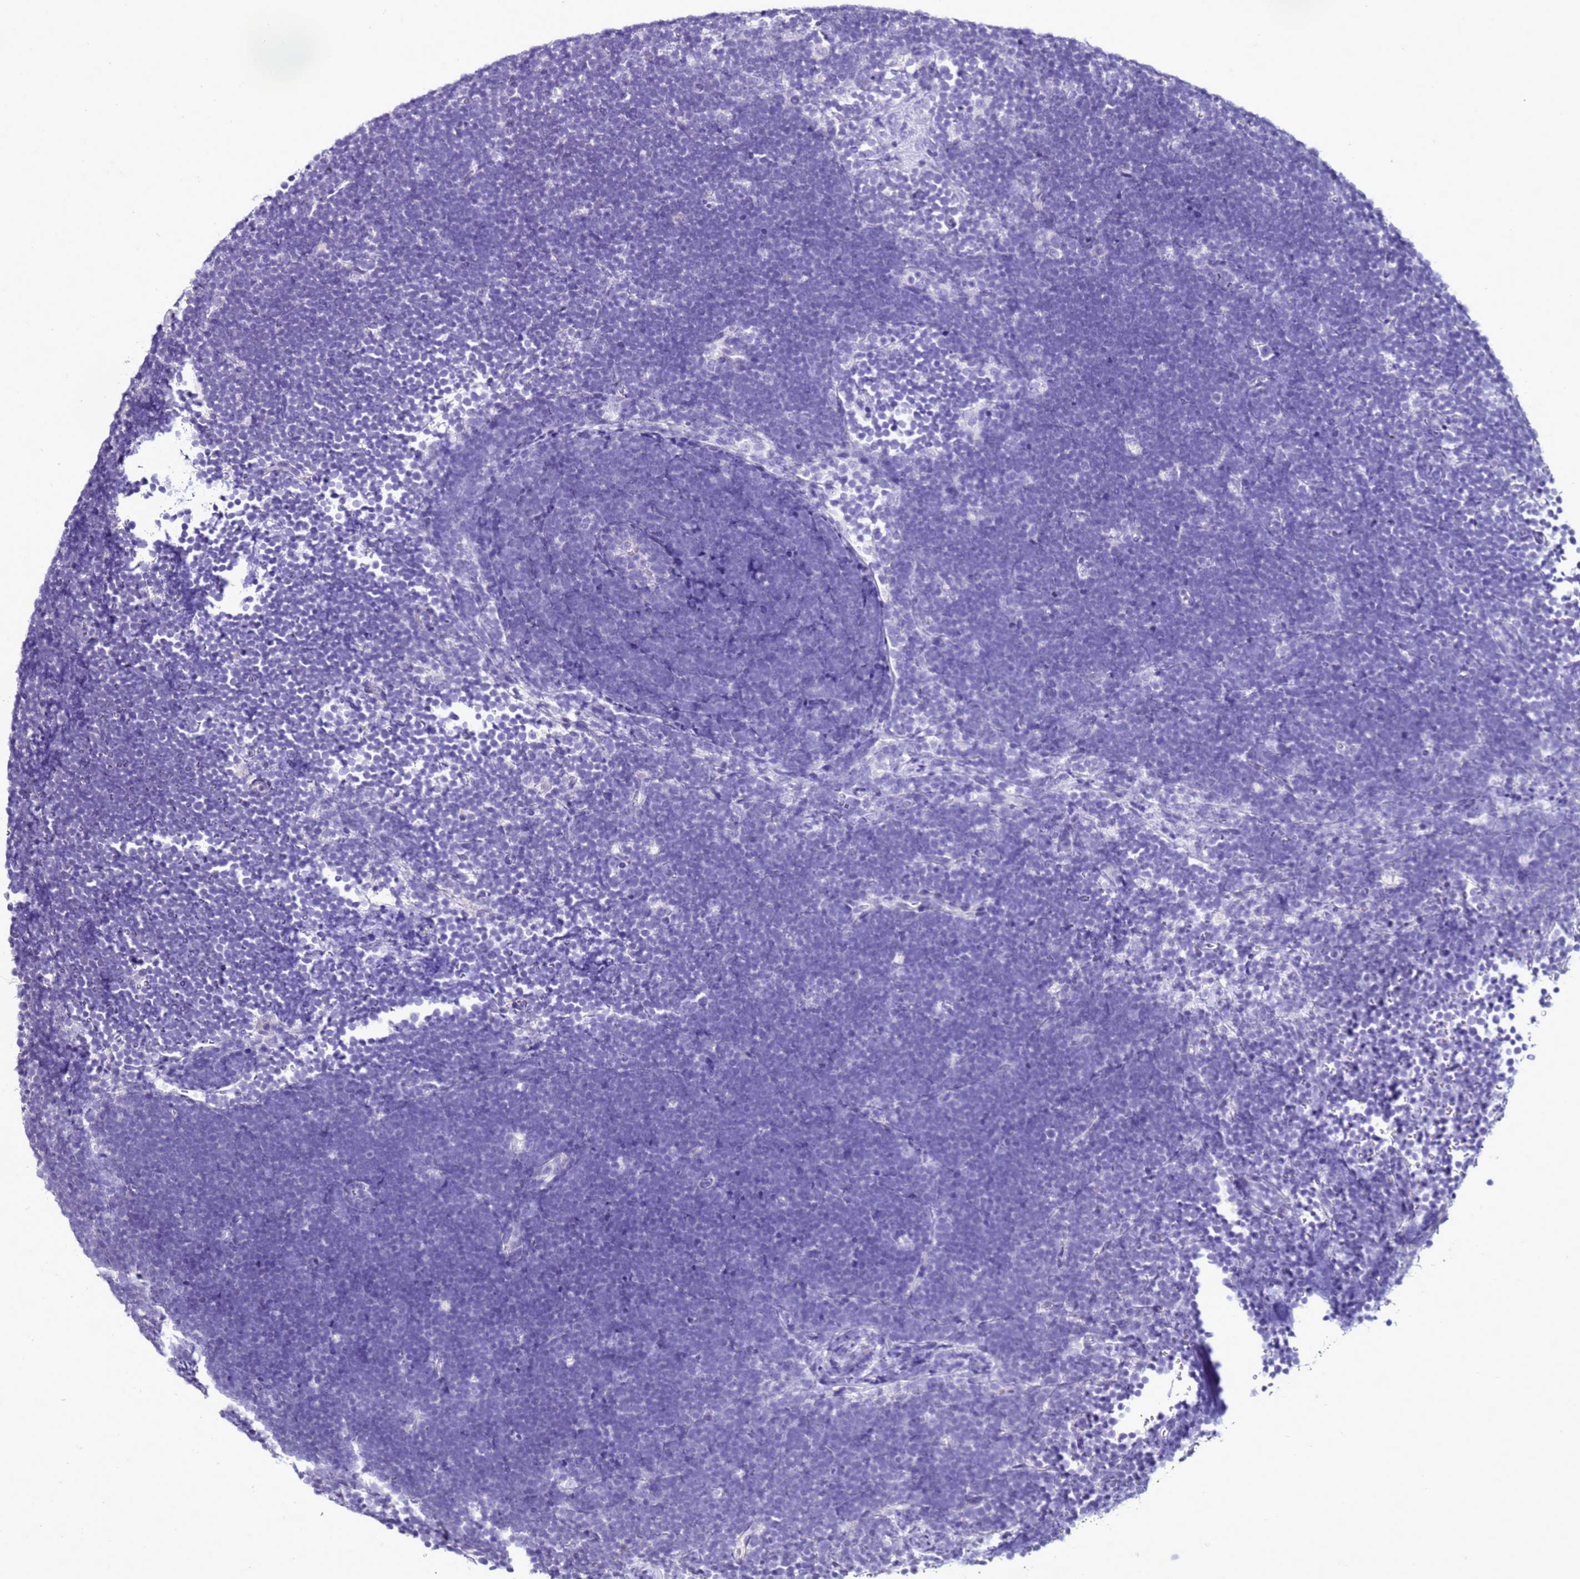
{"staining": {"intensity": "negative", "quantity": "none", "location": "none"}, "tissue": "lymphoma", "cell_type": "Tumor cells", "image_type": "cancer", "snomed": [{"axis": "morphology", "description": "Malignant lymphoma, non-Hodgkin's type, High grade"}, {"axis": "topography", "description": "Lymph node"}], "caption": "This is an IHC micrograph of human lymphoma. There is no positivity in tumor cells.", "gene": "FAM166B", "patient": {"sex": "male", "age": 13}}